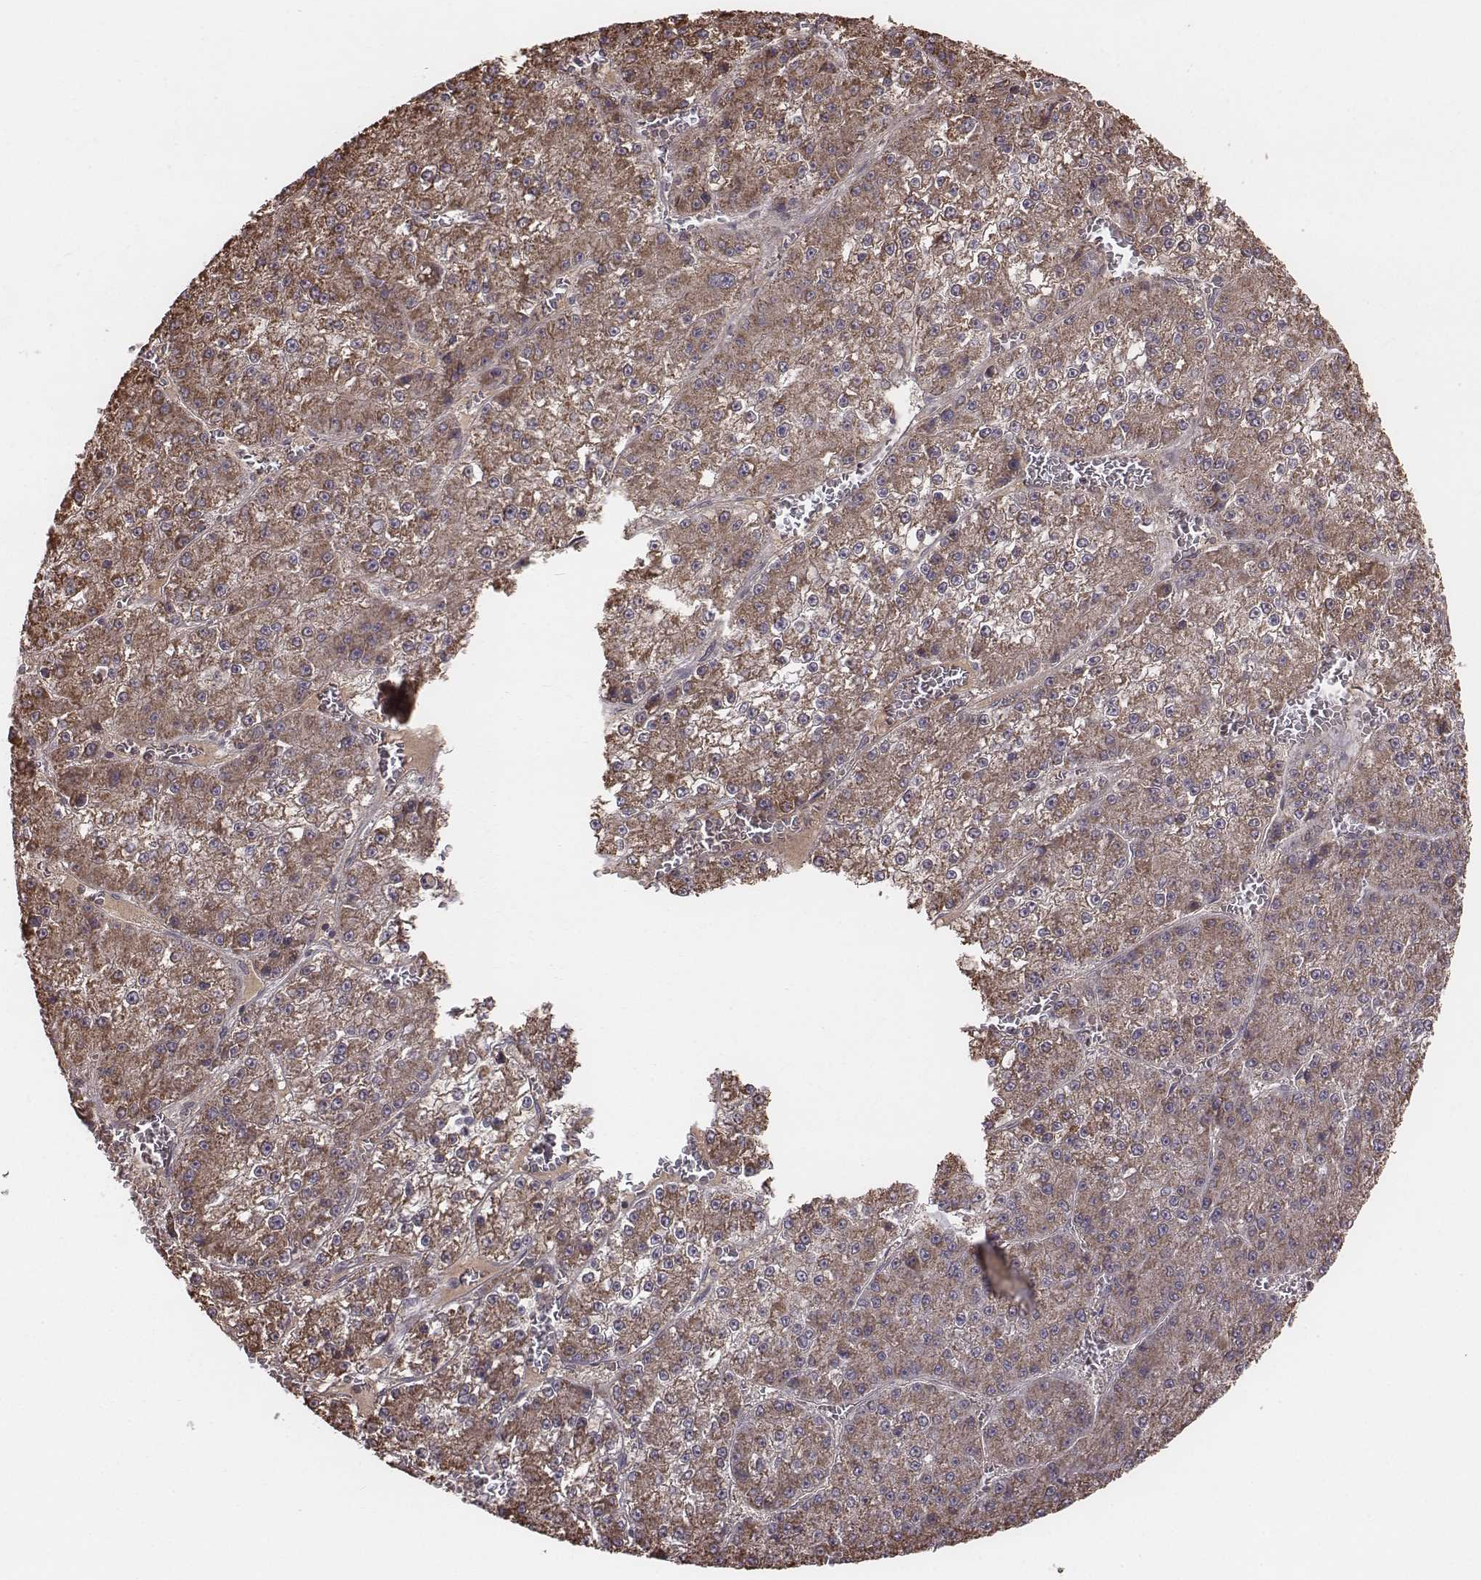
{"staining": {"intensity": "moderate", "quantity": ">75%", "location": "cytoplasmic/membranous"}, "tissue": "liver cancer", "cell_type": "Tumor cells", "image_type": "cancer", "snomed": [{"axis": "morphology", "description": "Carcinoma, Hepatocellular, NOS"}, {"axis": "topography", "description": "Liver"}], "caption": "Immunohistochemical staining of liver cancer (hepatocellular carcinoma) demonstrates medium levels of moderate cytoplasmic/membranous protein staining in approximately >75% of tumor cells.", "gene": "PDCD2L", "patient": {"sex": "female", "age": 73}}